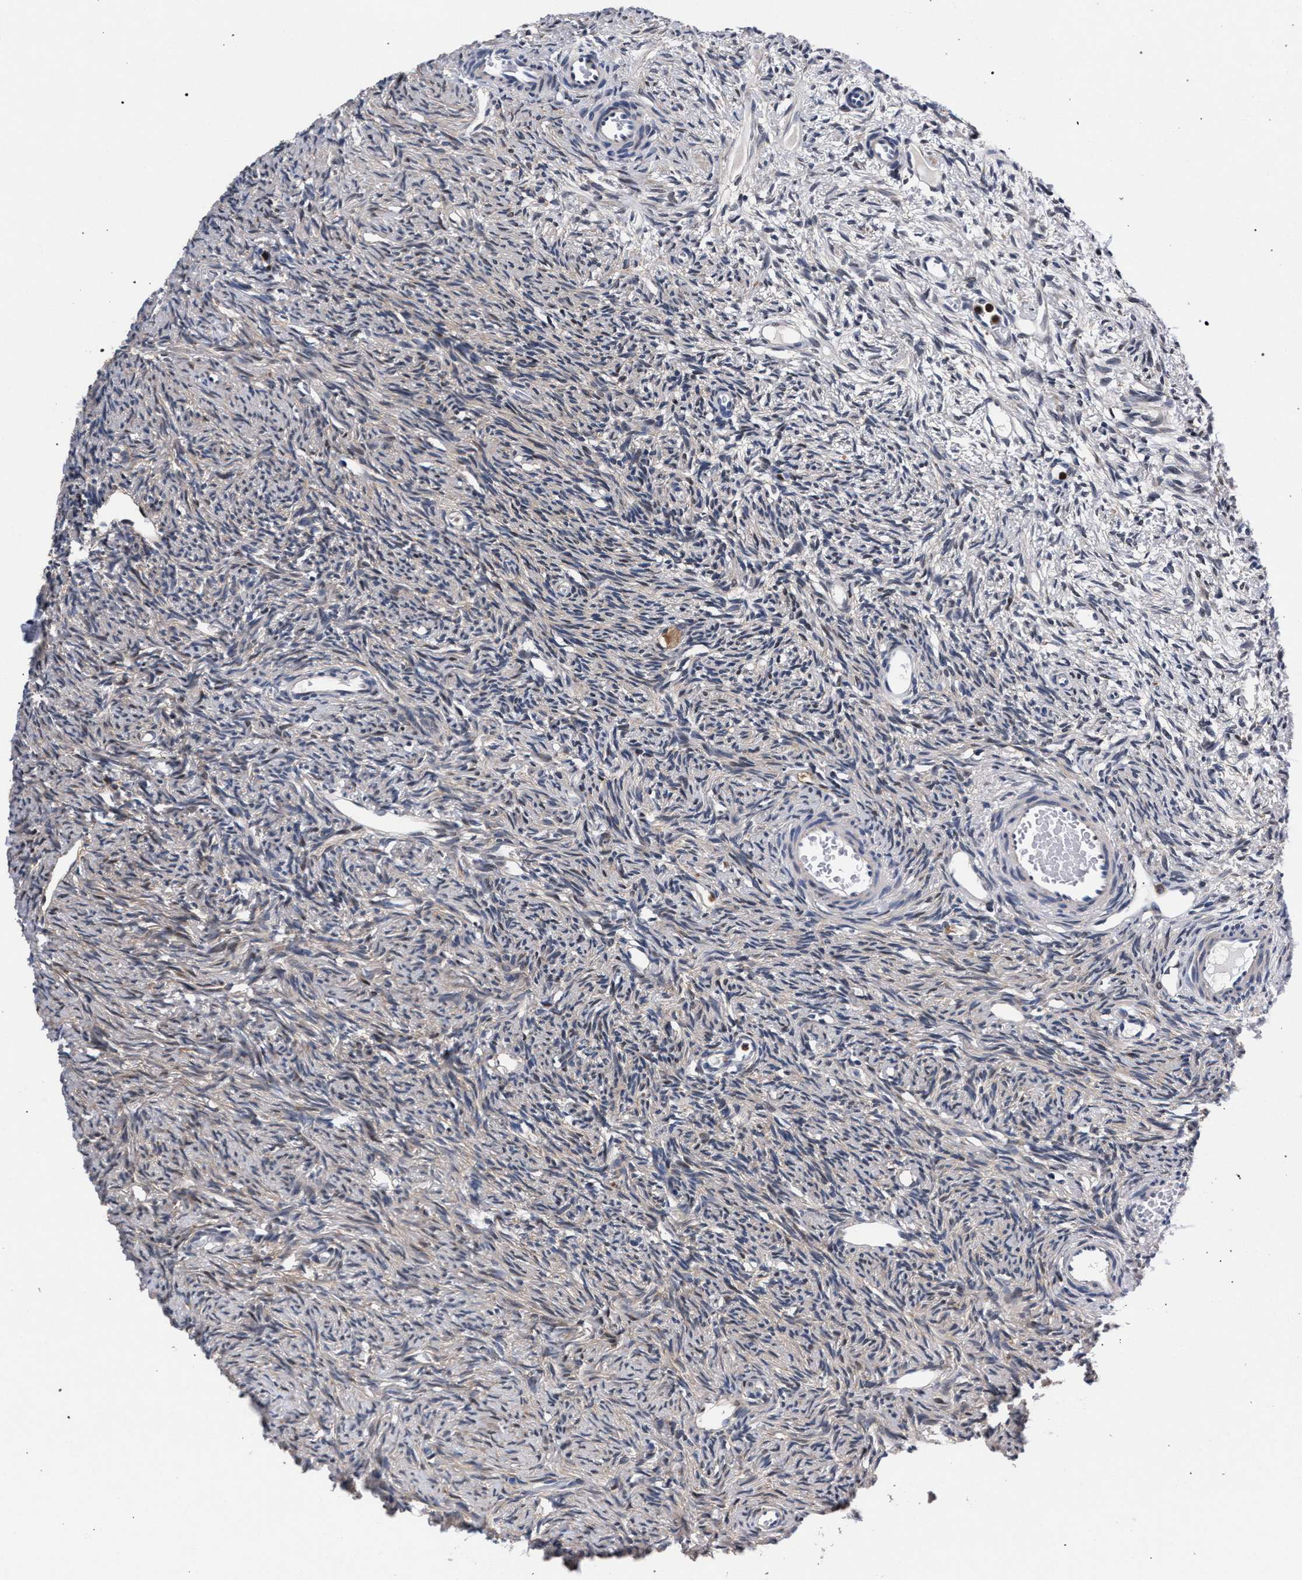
{"staining": {"intensity": "weak", "quantity": "25%-75%", "location": "cytoplasmic/membranous"}, "tissue": "ovary", "cell_type": "Follicle cells", "image_type": "normal", "snomed": [{"axis": "morphology", "description": "Normal tissue, NOS"}, {"axis": "topography", "description": "Ovary"}], "caption": "Immunohistochemical staining of normal ovary displays low levels of weak cytoplasmic/membranous positivity in approximately 25%-75% of follicle cells.", "gene": "ZNF462", "patient": {"sex": "female", "age": 33}}